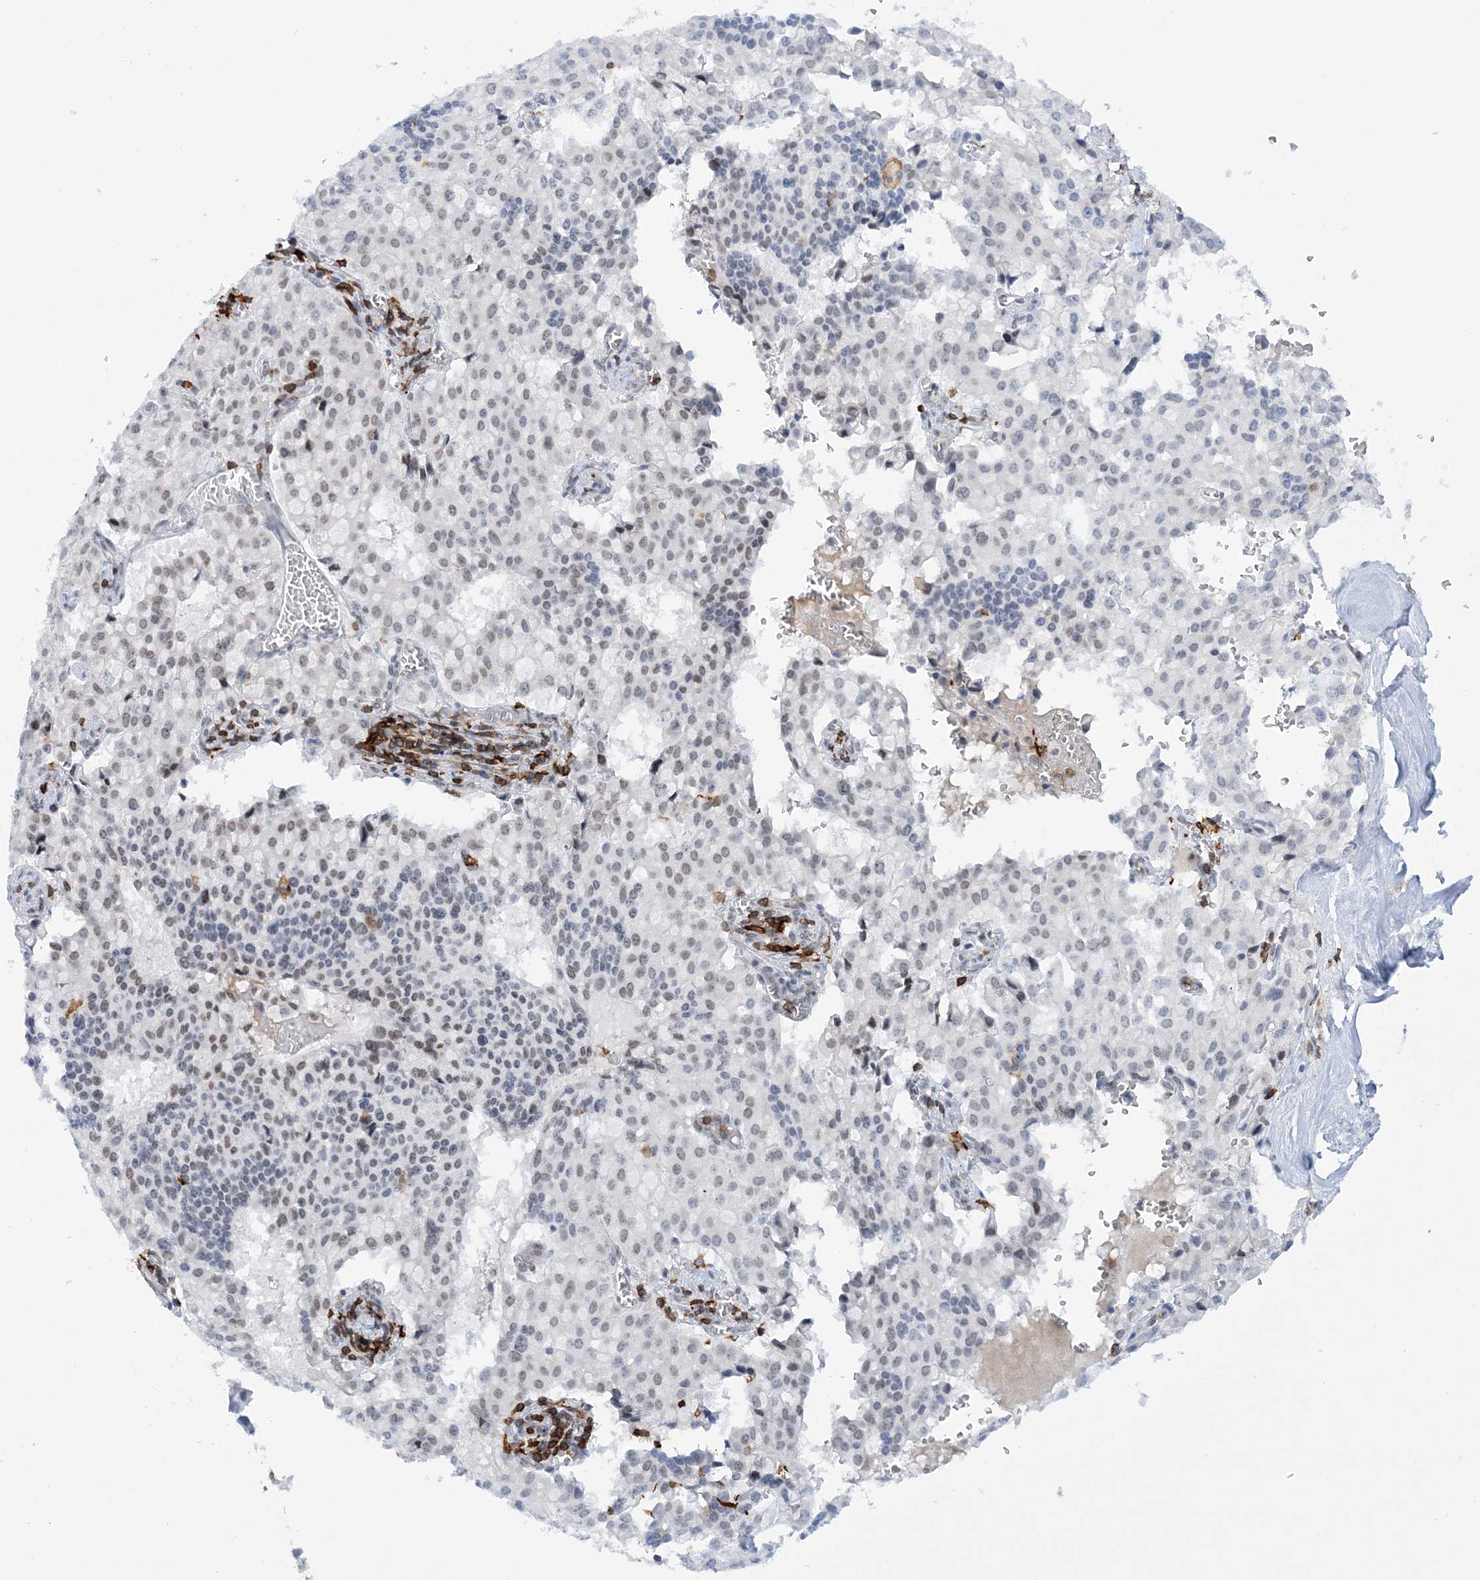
{"staining": {"intensity": "moderate", "quantity": "25%-75%", "location": "nuclear"}, "tissue": "pancreatic cancer", "cell_type": "Tumor cells", "image_type": "cancer", "snomed": [{"axis": "morphology", "description": "Adenocarcinoma, NOS"}, {"axis": "topography", "description": "Pancreas"}], "caption": "Protein analysis of pancreatic cancer (adenocarcinoma) tissue exhibits moderate nuclear expression in approximately 25%-75% of tumor cells. The staining was performed using DAB (3,3'-diaminobenzidine) to visualize the protein expression in brown, while the nuclei were stained in blue with hematoxylin (Magnification: 20x).", "gene": "PRMT9", "patient": {"sex": "male", "age": 65}}